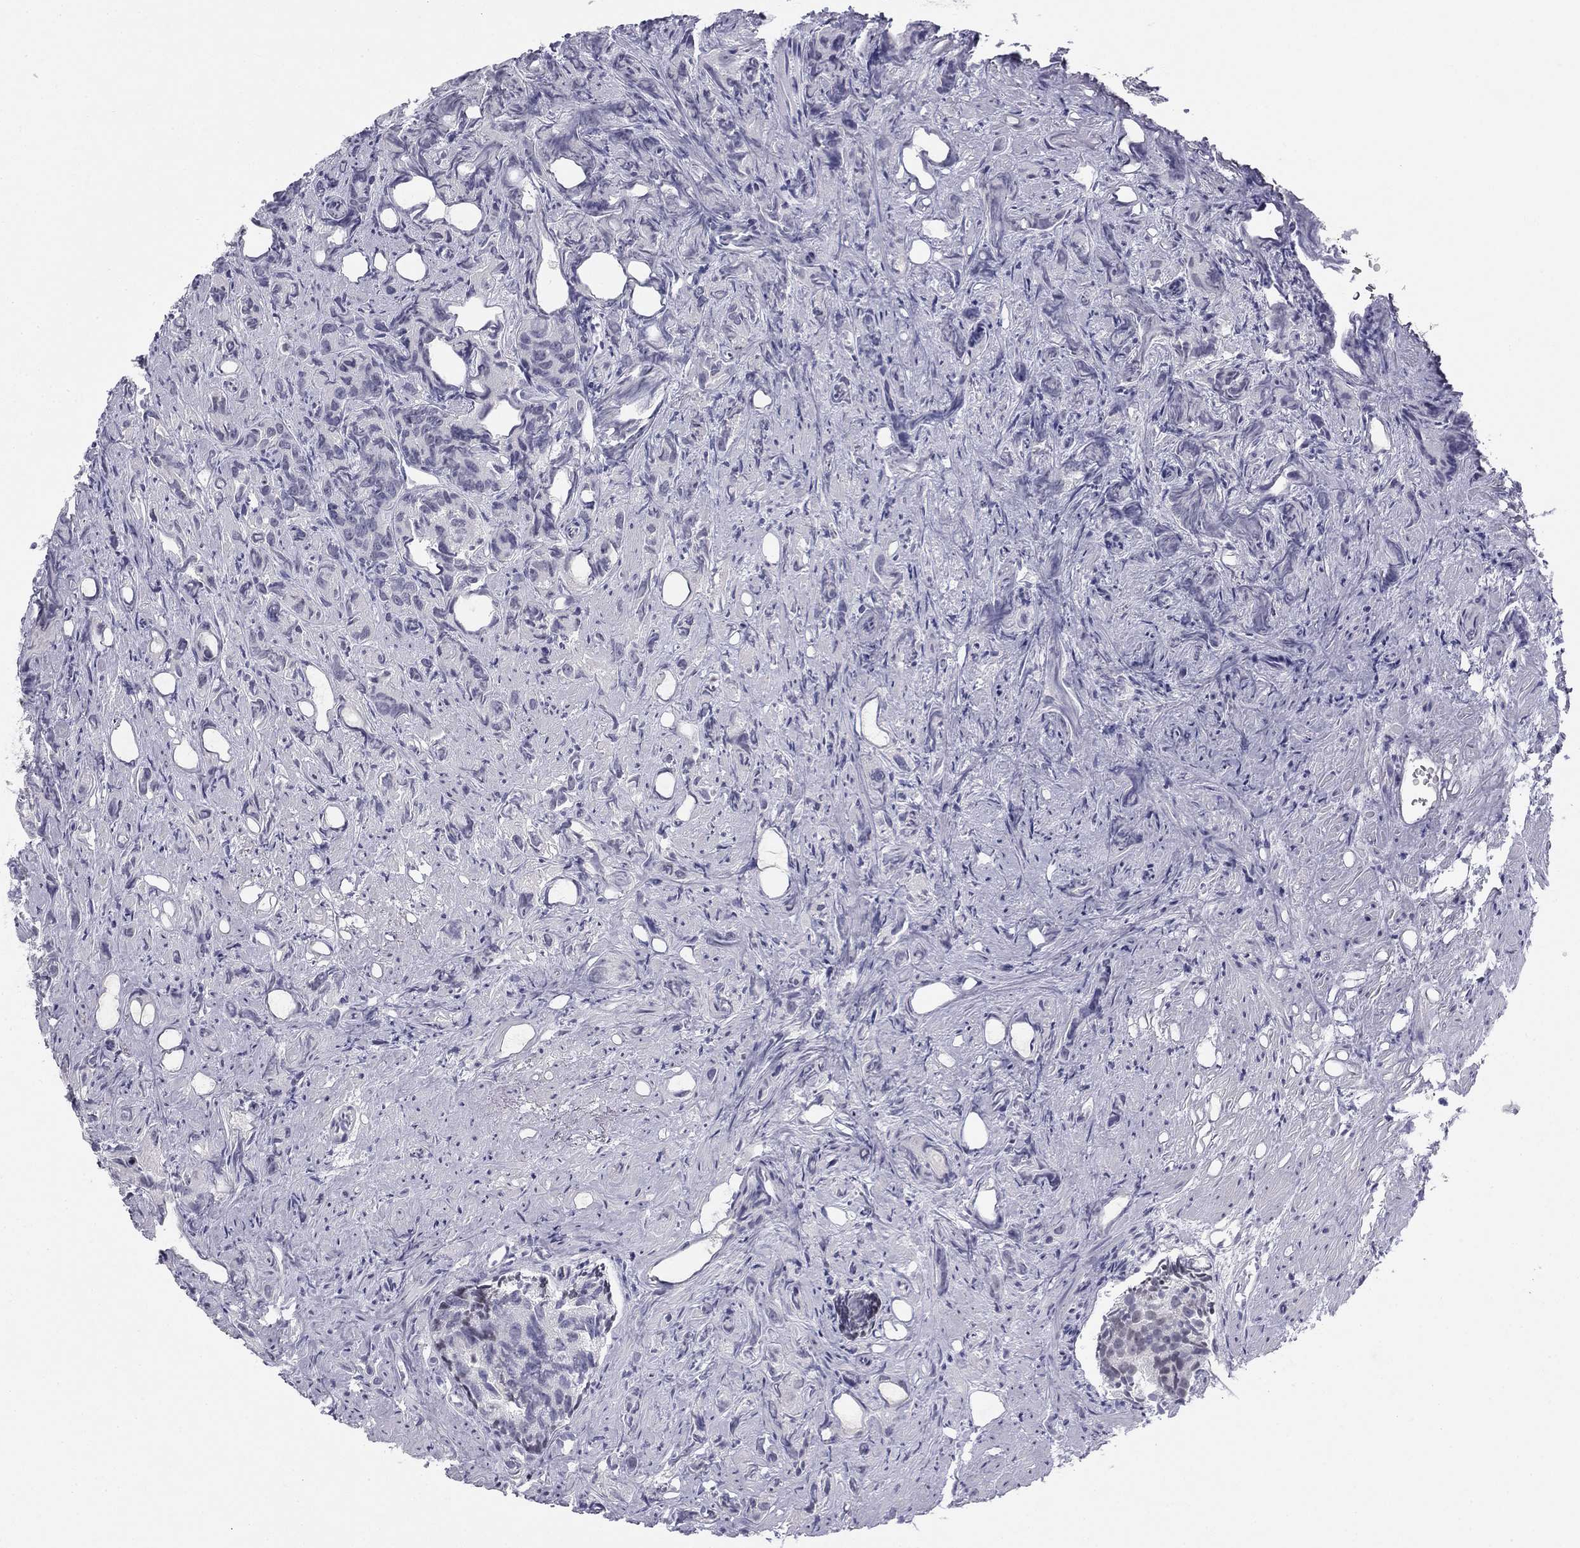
{"staining": {"intensity": "negative", "quantity": "none", "location": "none"}, "tissue": "prostate cancer", "cell_type": "Tumor cells", "image_type": "cancer", "snomed": [{"axis": "morphology", "description": "Adenocarcinoma, High grade"}, {"axis": "topography", "description": "Prostate"}], "caption": "There is no significant staining in tumor cells of adenocarcinoma (high-grade) (prostate). (DAB immunohistochemistry (IHC) visualized using brightfield microscopy, high magnification).", "gene": "TFAP2B", "patient": {"sex": "male", "age": 90}}